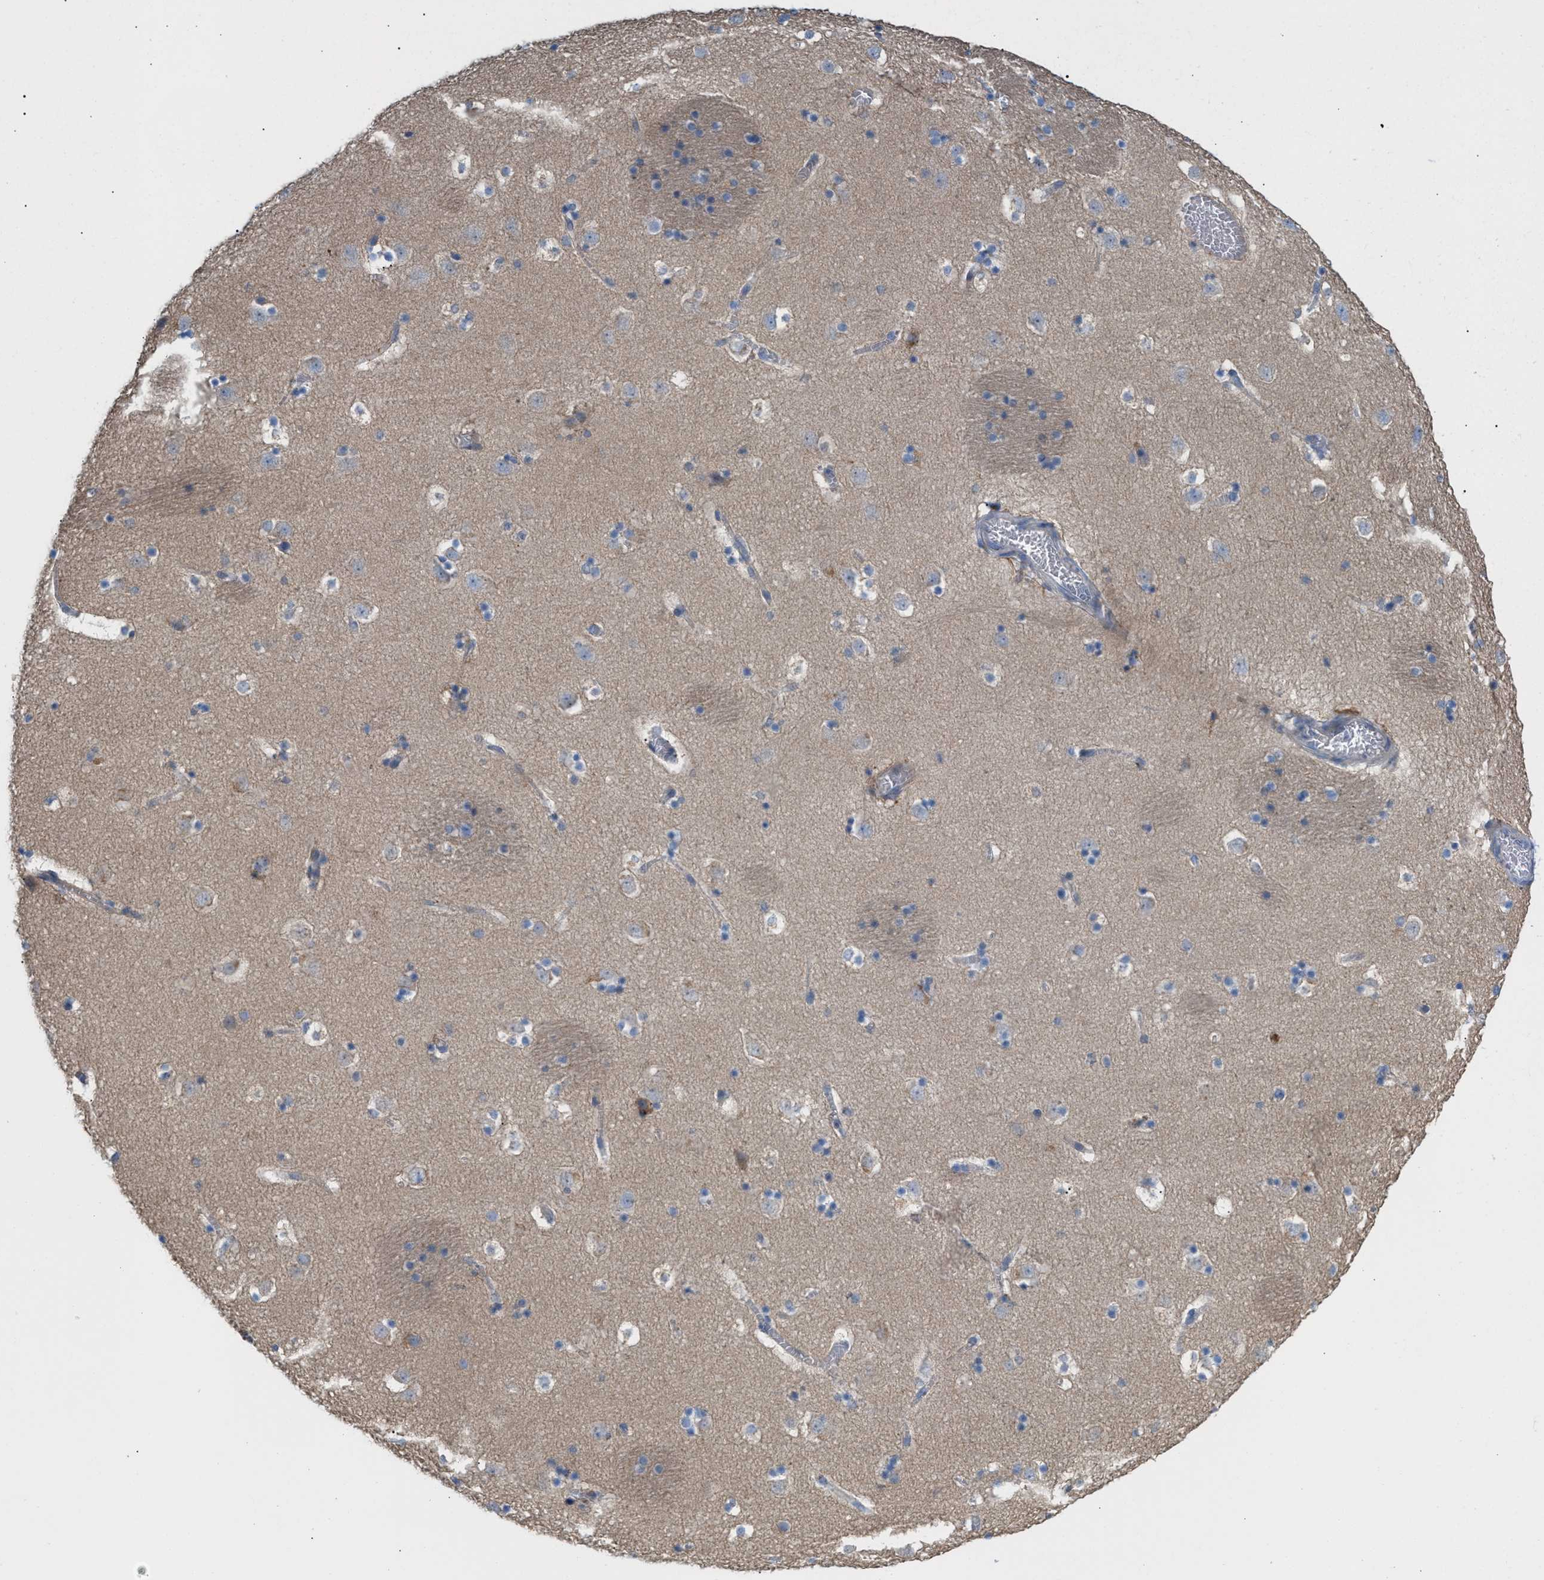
{"staining": {"intensity": "negative", "quantity": "none", "location": "none"}, "tissue": "caudate", "cell_type": "Glial cells", "image_type": "normal", "snomed": [{"axis": "morphology", "description": "Normal tissue, NOS"}, {"axis": "topography", "description": "Lateral ventricle wall"}], "caption": "Glial cells show no significant positivity in normal caudate. (Stains: DAB (3,3'-diaminobenzidine) immunohistochemistry (IHC) with hematoxylin counter stain, Microscopy: brightfield microscopy at high magnification).", "gene": "MBTD1", "patient": {"sex": "male", "age": 45}}